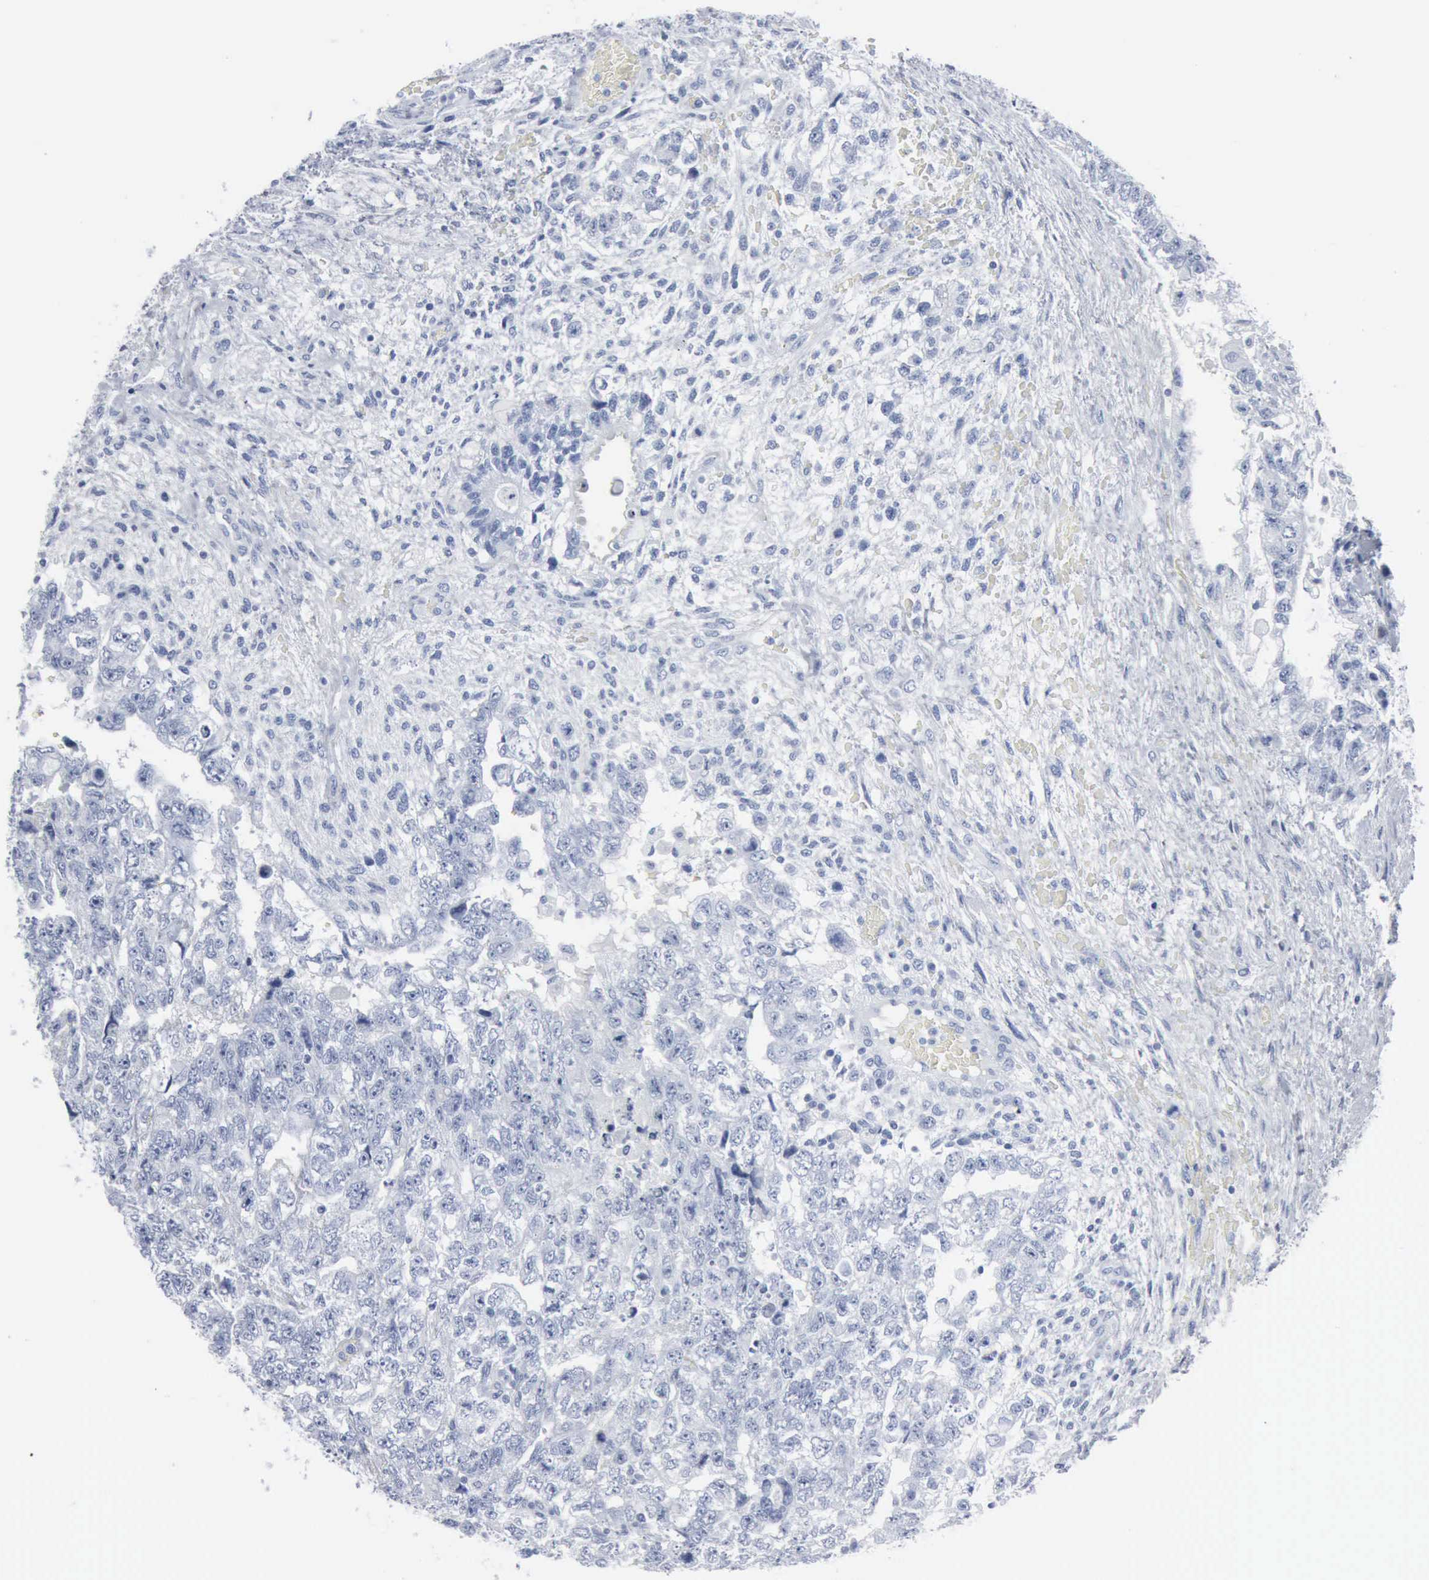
{"staining": {"intensity": "negative", "quantity": "none", "location": "none"}, "tissue": "testis cancer", "cell_type": "Tumor cells", "image_type": "cancer", "snomed": [{"axis": "morphology", "description": "Carcinoma, Embryonal, NOS"}, {"axis": "topography", "description": "Testis"}], "caption": "An image of human embryonal carcinoma (testis) is negative for staining in tumor cells. (DAB IHC, high magnification).", "gene": "DMD", "patient": {"sex": "male", "age": 36}}